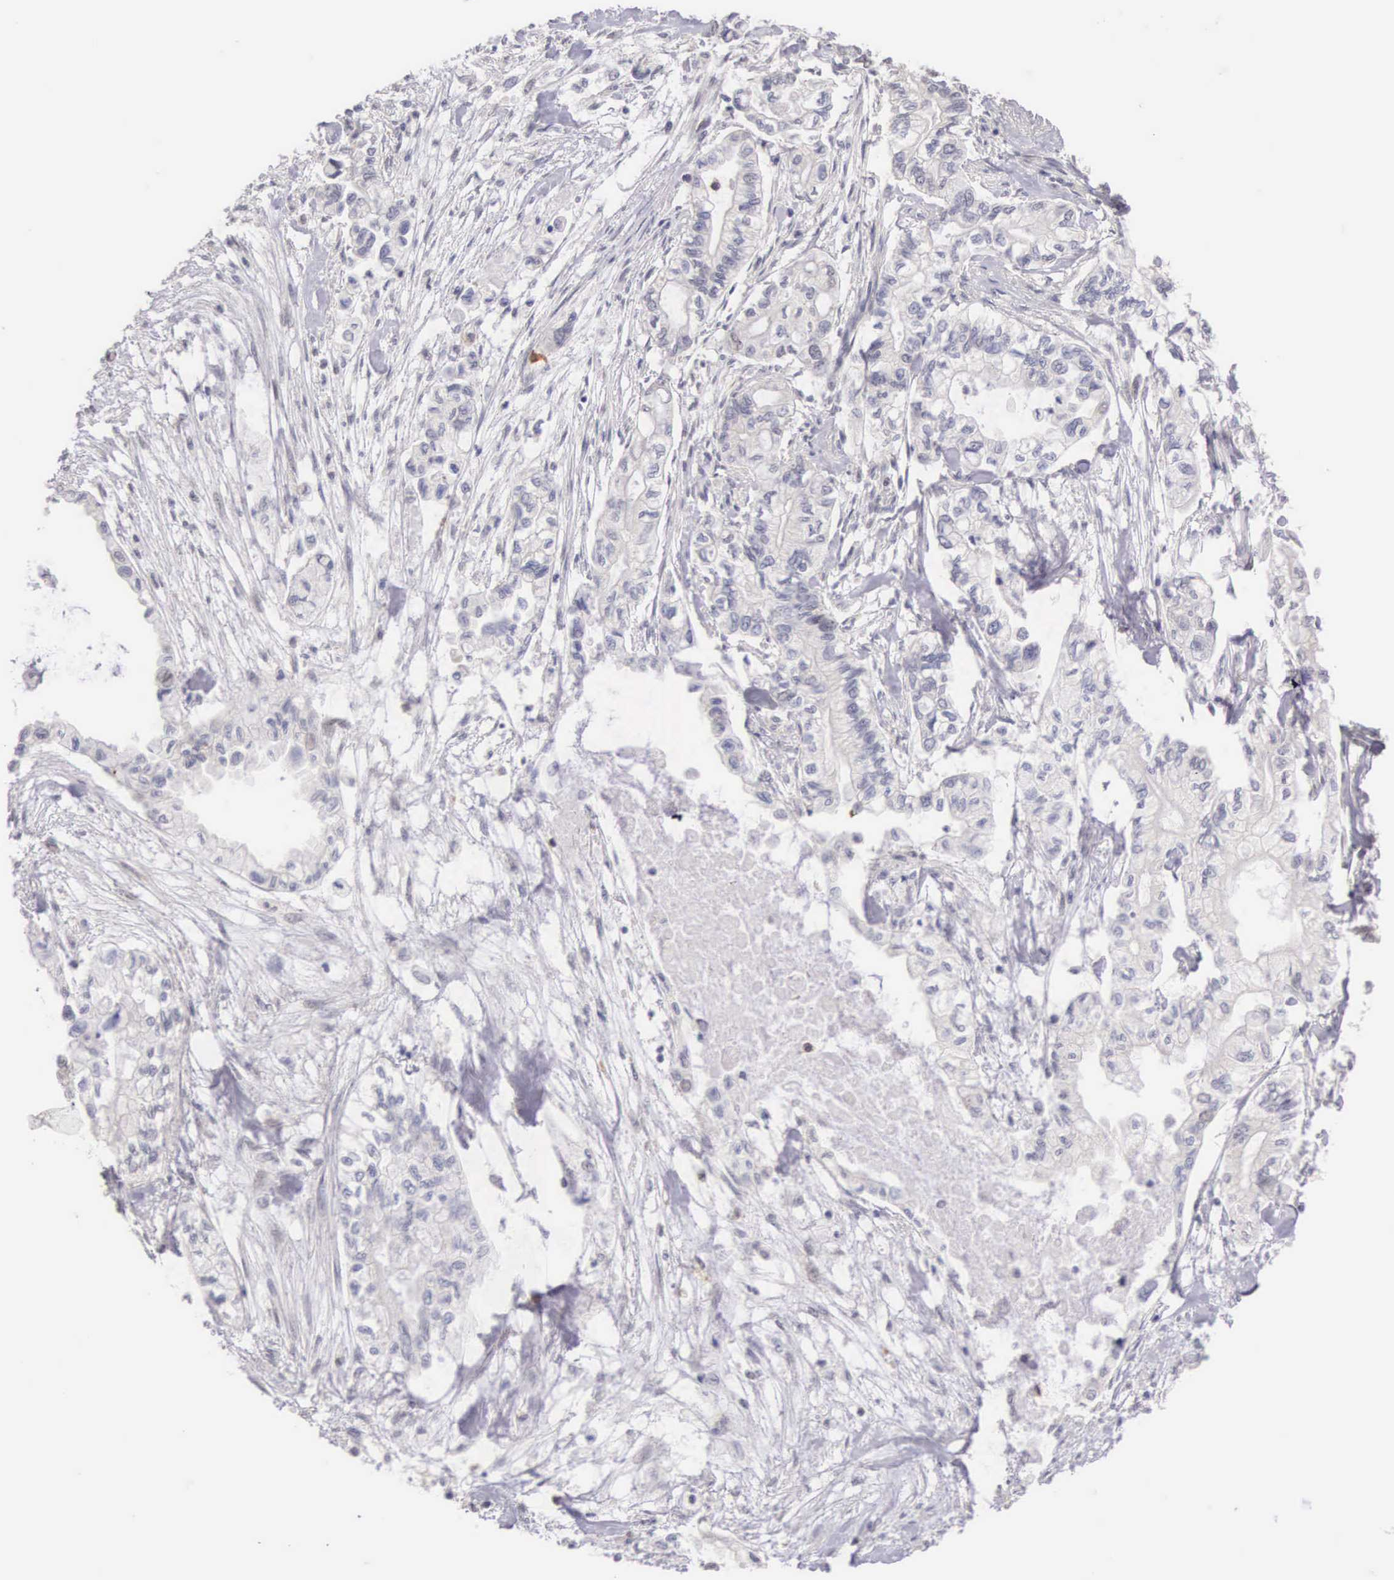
{"staining": {"intensity": "weak", "quantity": "<25%", "location": "cytoplasmic/membranous,nuclear"}, "tissue": "pancreatic cancer", "cell_type": "Tumor cells", "image_type": "cancer", "snomed": [{"axis": "morphology", "description": "Adenocarcinoma, NOS"}, {"axis": "topography", "description": "Pancreas"}], "caption": "IHC photomicrograph of adenocarcinoma (pancreatic) stained for a protein (brown), which shows no positivity in tumor cells.", "gene": "HMGXB4", "patient": {"sex": "male", "age": 79}}